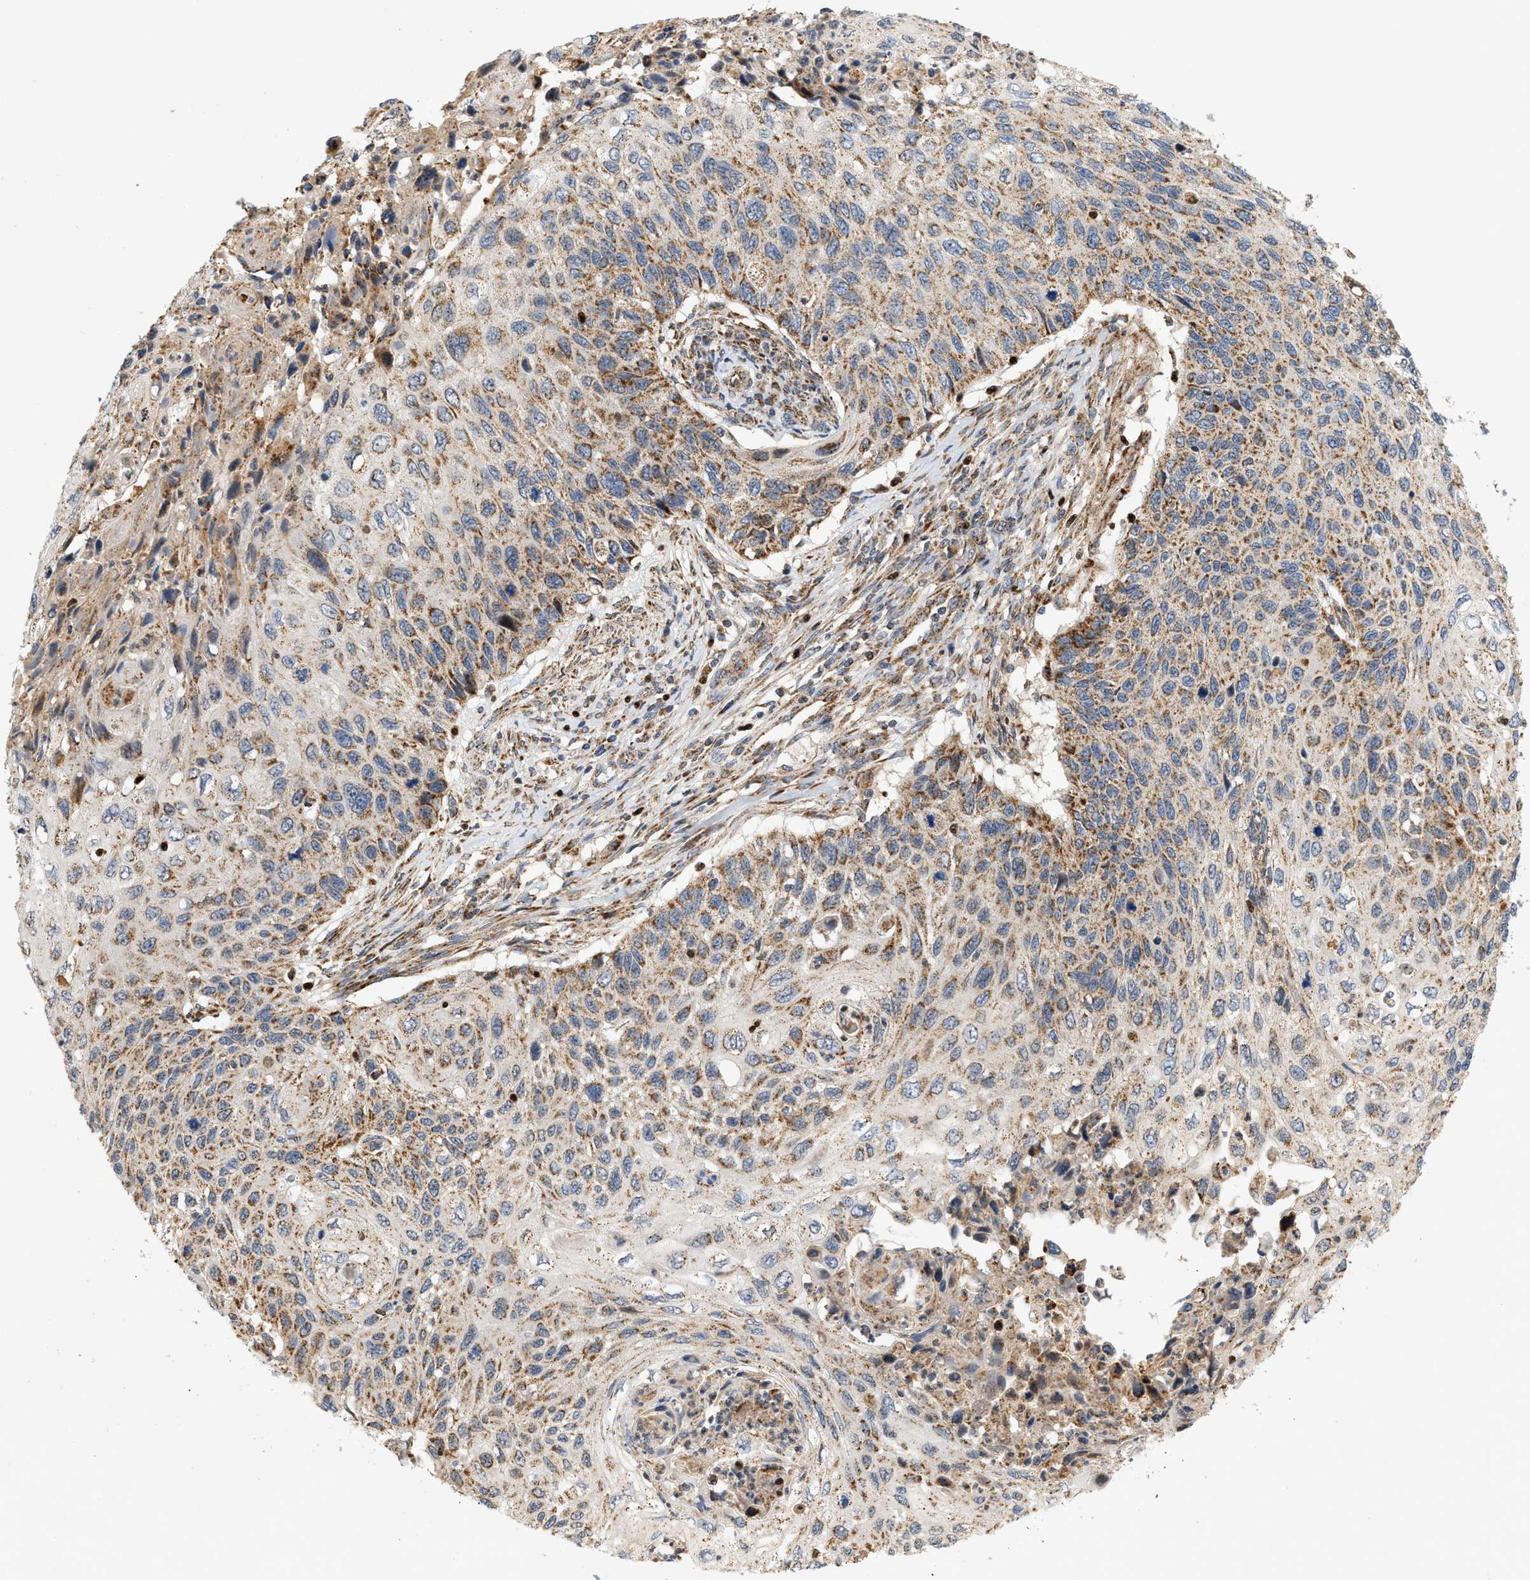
{"staining": {"intensity": "moderate", "quantity": ">75%", "location": "cytoplasmic/membranous"}, "tissue": "cervical cancer", "cell_type": "Tumor cells", "image_type": "cancer", "snomed": [{"axis": "morphology", "description": "Squamous cell carcinoma, NOS"}, {"axis": "topography", "description": "Cervix"}], "caption": "This photomicrograph reveals cervical squamous cell carcinoma stained with IHC to label a protein in brown. The cytoplasmic/membranous of tumor cells show moderate positivity for the protein. Nuclei are counter-stained blue.", "gene": "MCU", "patient": {"sex": "female", "age": 70}}